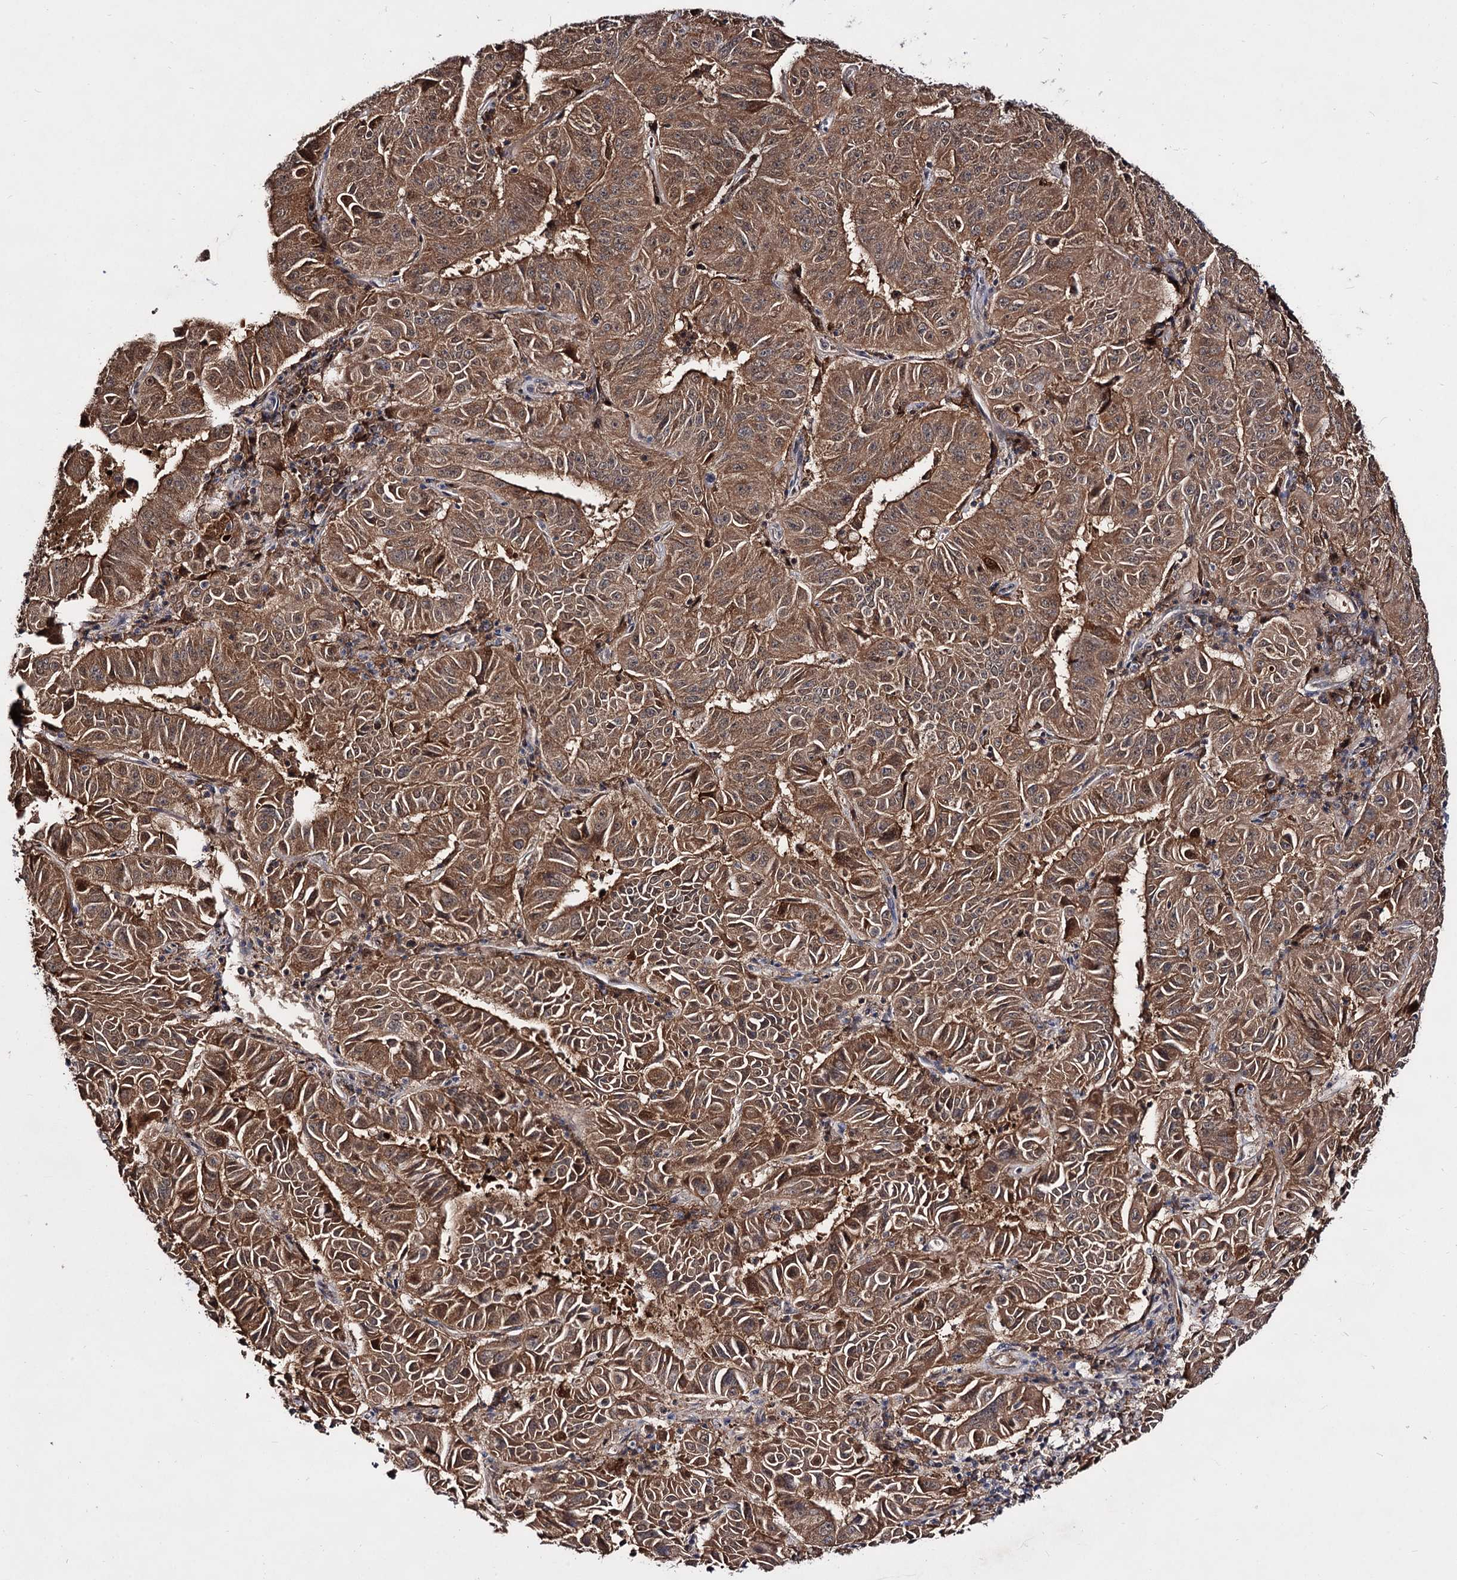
{"staining": {"intensity": "moderate", "quantity": ">75%", "location": "cytoplasmic/membranous"}, "tissue": "pancreatic cancer", "cell_type": "Tumor cells", "image_type": "cancer", "snomed": [{"axis": "morphology", "description": "Adenocarcinoma, NOS"}, {"axis": "topography", "description": "Pancreas"}], "caption": "High-magnification brightfield microscopy of adenocarcinoma (pancreatic) stained with DAB (brown) and counterstained with hematoxylin (blue). tumor cells exhibit moderate cytoplasmic/membranous staining is appreciated in about>75% of cells.", "gene": "ACTR6", "patient": {"sex": "male", "age": 63}}